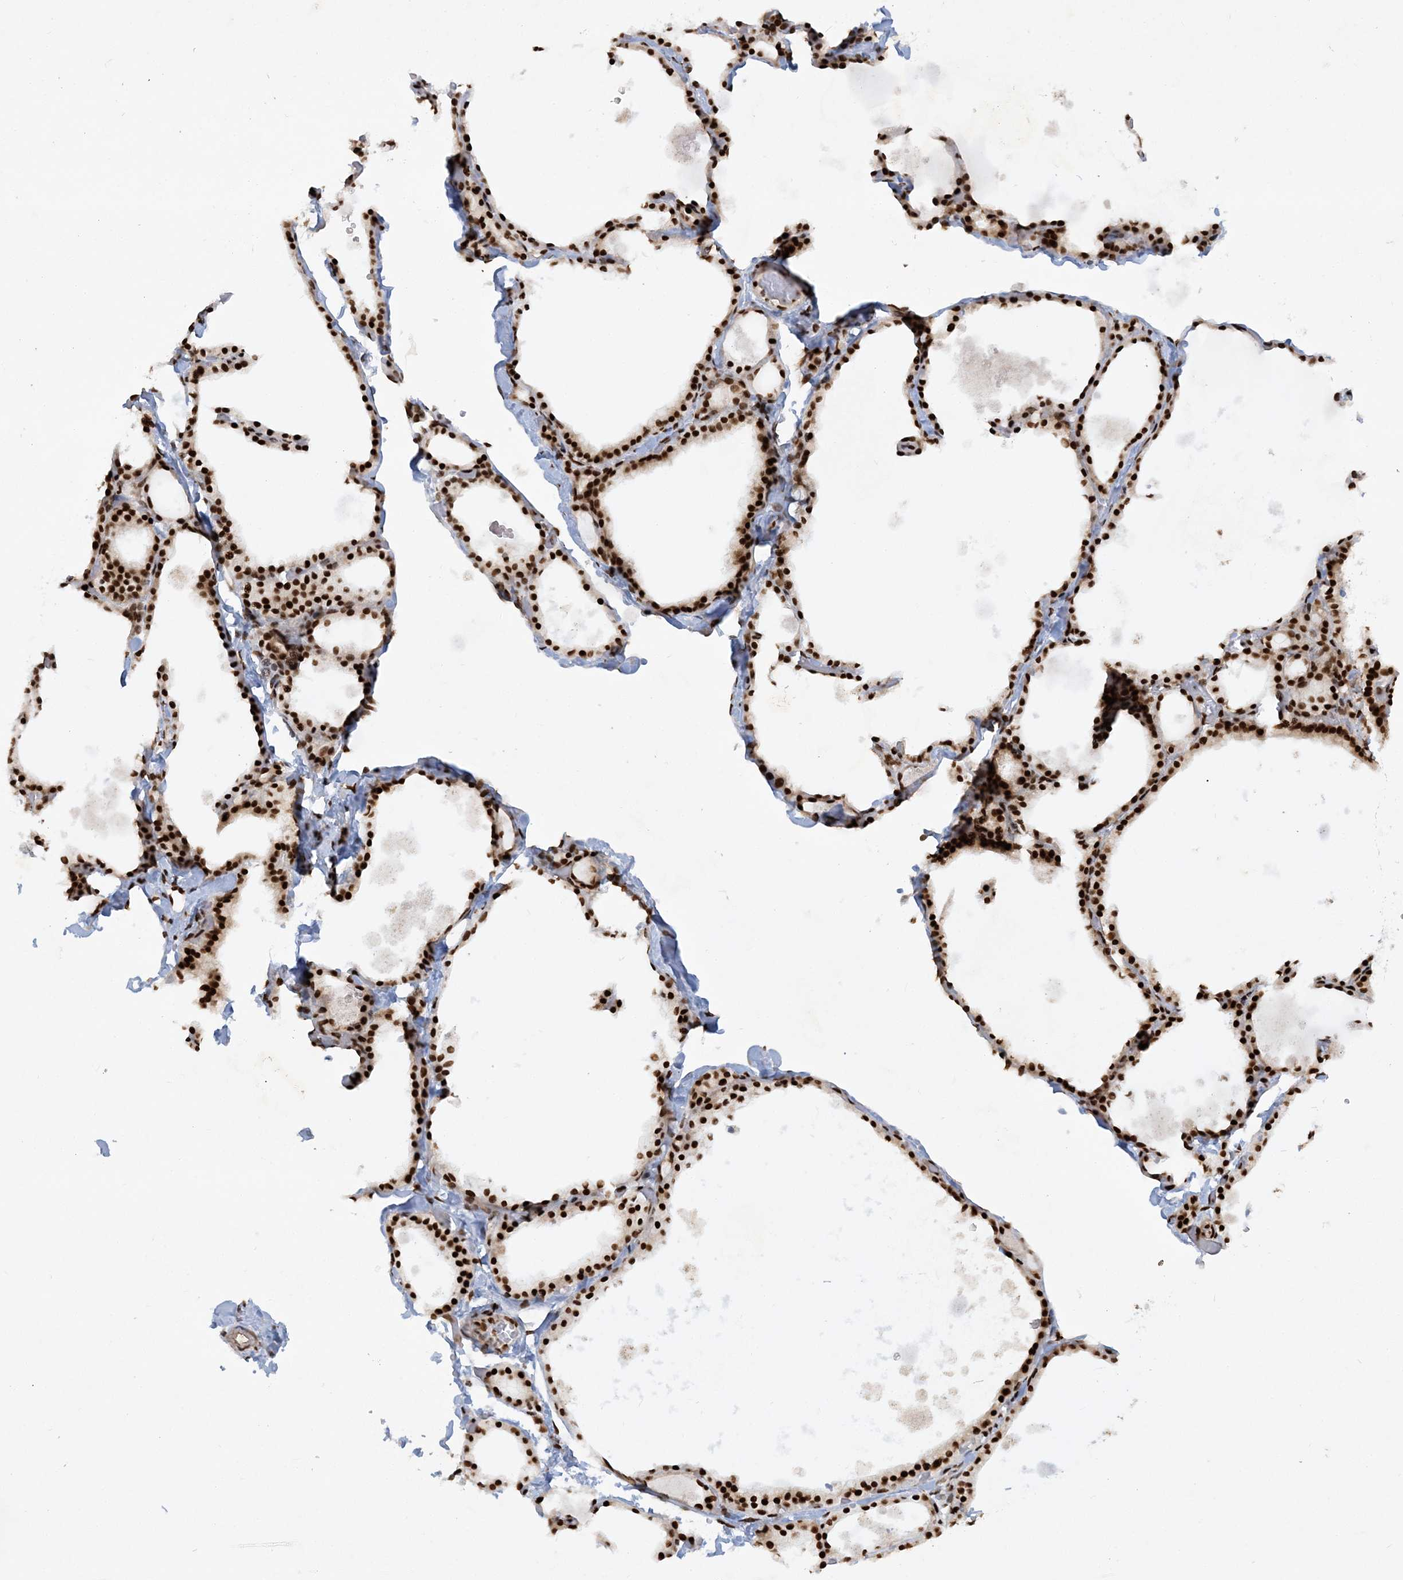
{"staining": {"intensity": "strong", "quantity": ">75%", "location": "nuclear"}, "tissue": "thyroid gland", "cell_type": "Glandular cells", "image_type": "normal", "snomed": [{"axis": "morphology", "description": "Normal tissue, NOS"}, {"axis": "topography", "description": "Thyroid gland"}], "caption": "Protein staining of benign thyroid gland demonstrates strong nuclear staining in approximately >75% of glandular cells.", "gene": "DELE1", "patient": {"sex": "male", "age": 56}}